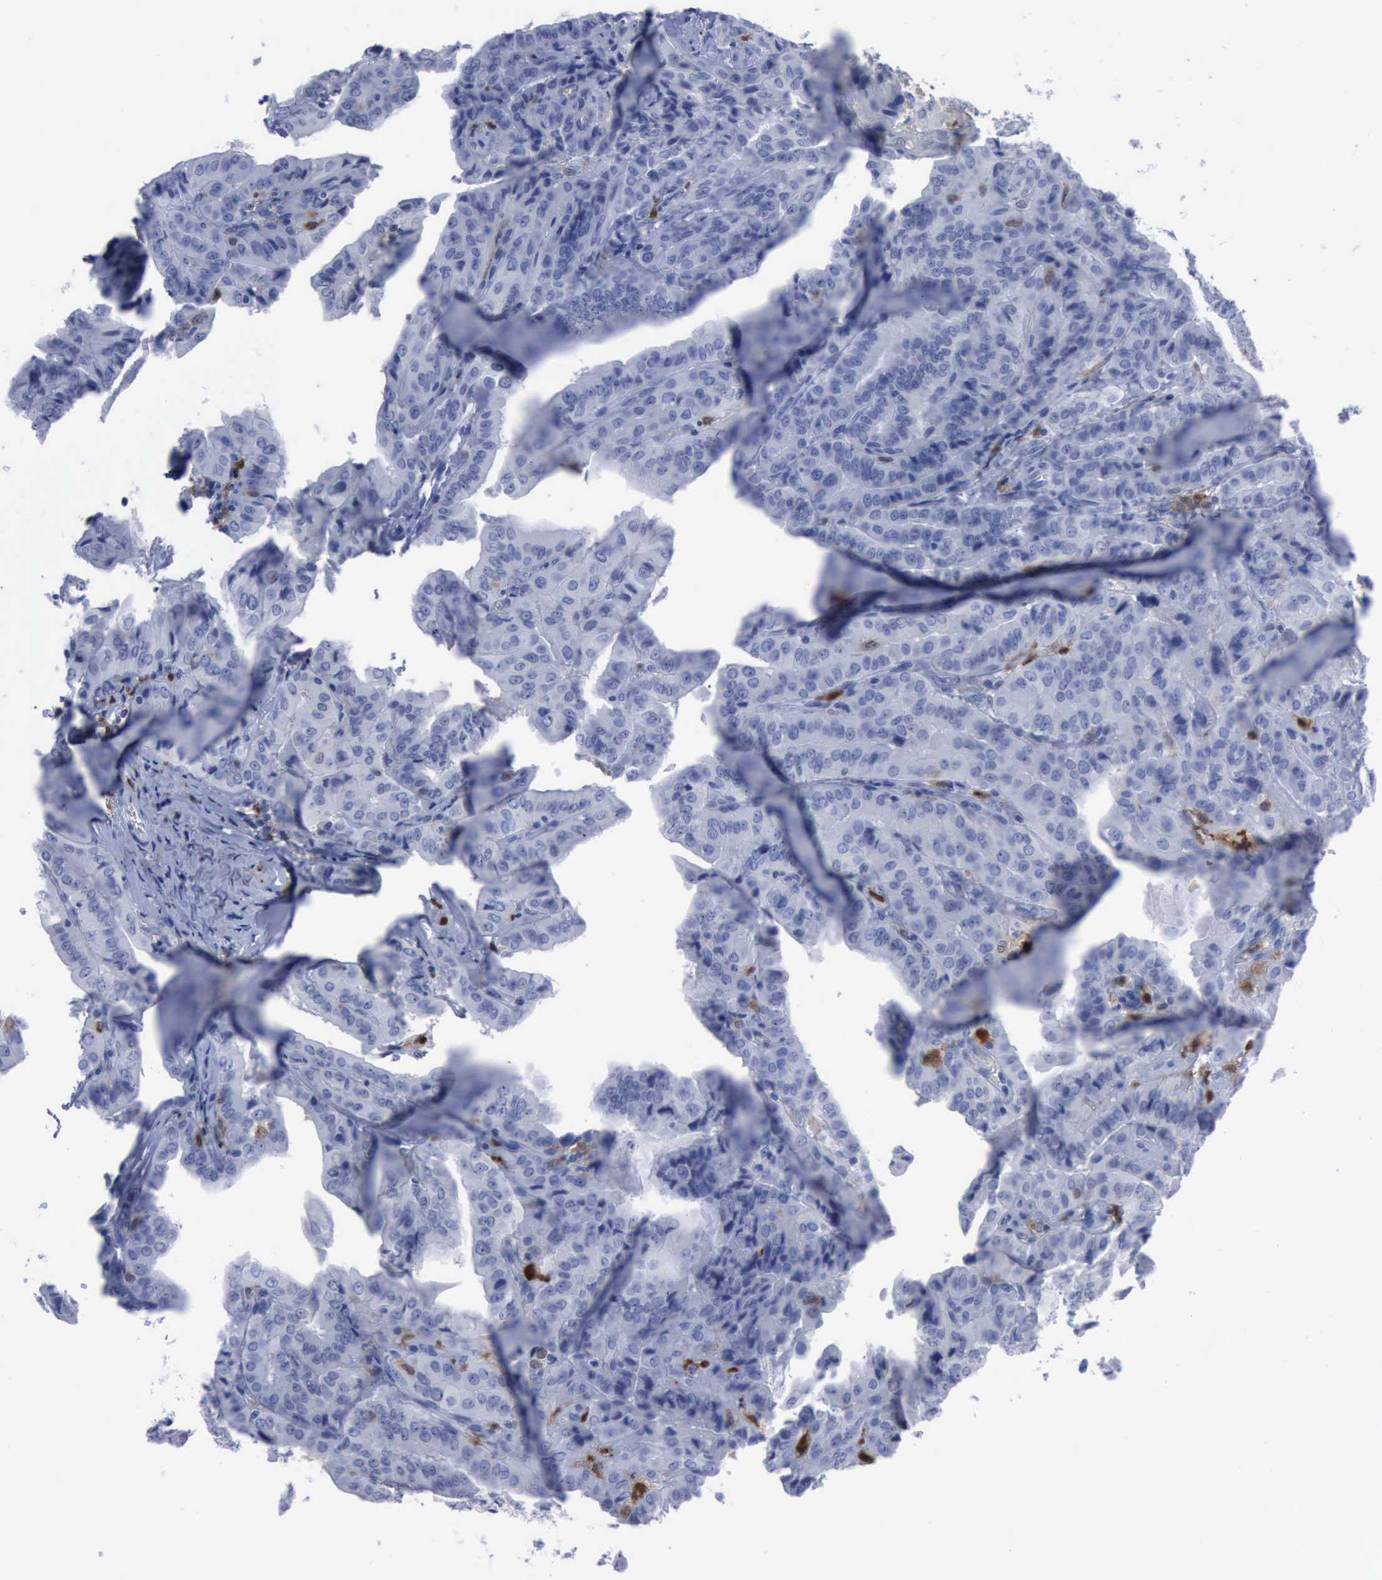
{"staining": {"intensity": "negative", "quantity": "none", "location": "none"}, "tissue": "thyroid cancer", "cell_type": "Tumor cells", "image_type": "cancer", "snomed": [{"axis": "morphology", "description": "Papillary adenocarcinoma, NOS"}, {"axis": "topography", "description": "Thyroid gland"}], "caption": "Thyroid cancer (papillary adenocarcinoma) was stained to show a protein in brown. There is no significant expression in tumor cells. (DAB (3,3'-diaminobenzidine) IHC with hematoxylin counter stain).", "gene": "CSTA", "patient": {"sex": "female", "age": 71}}